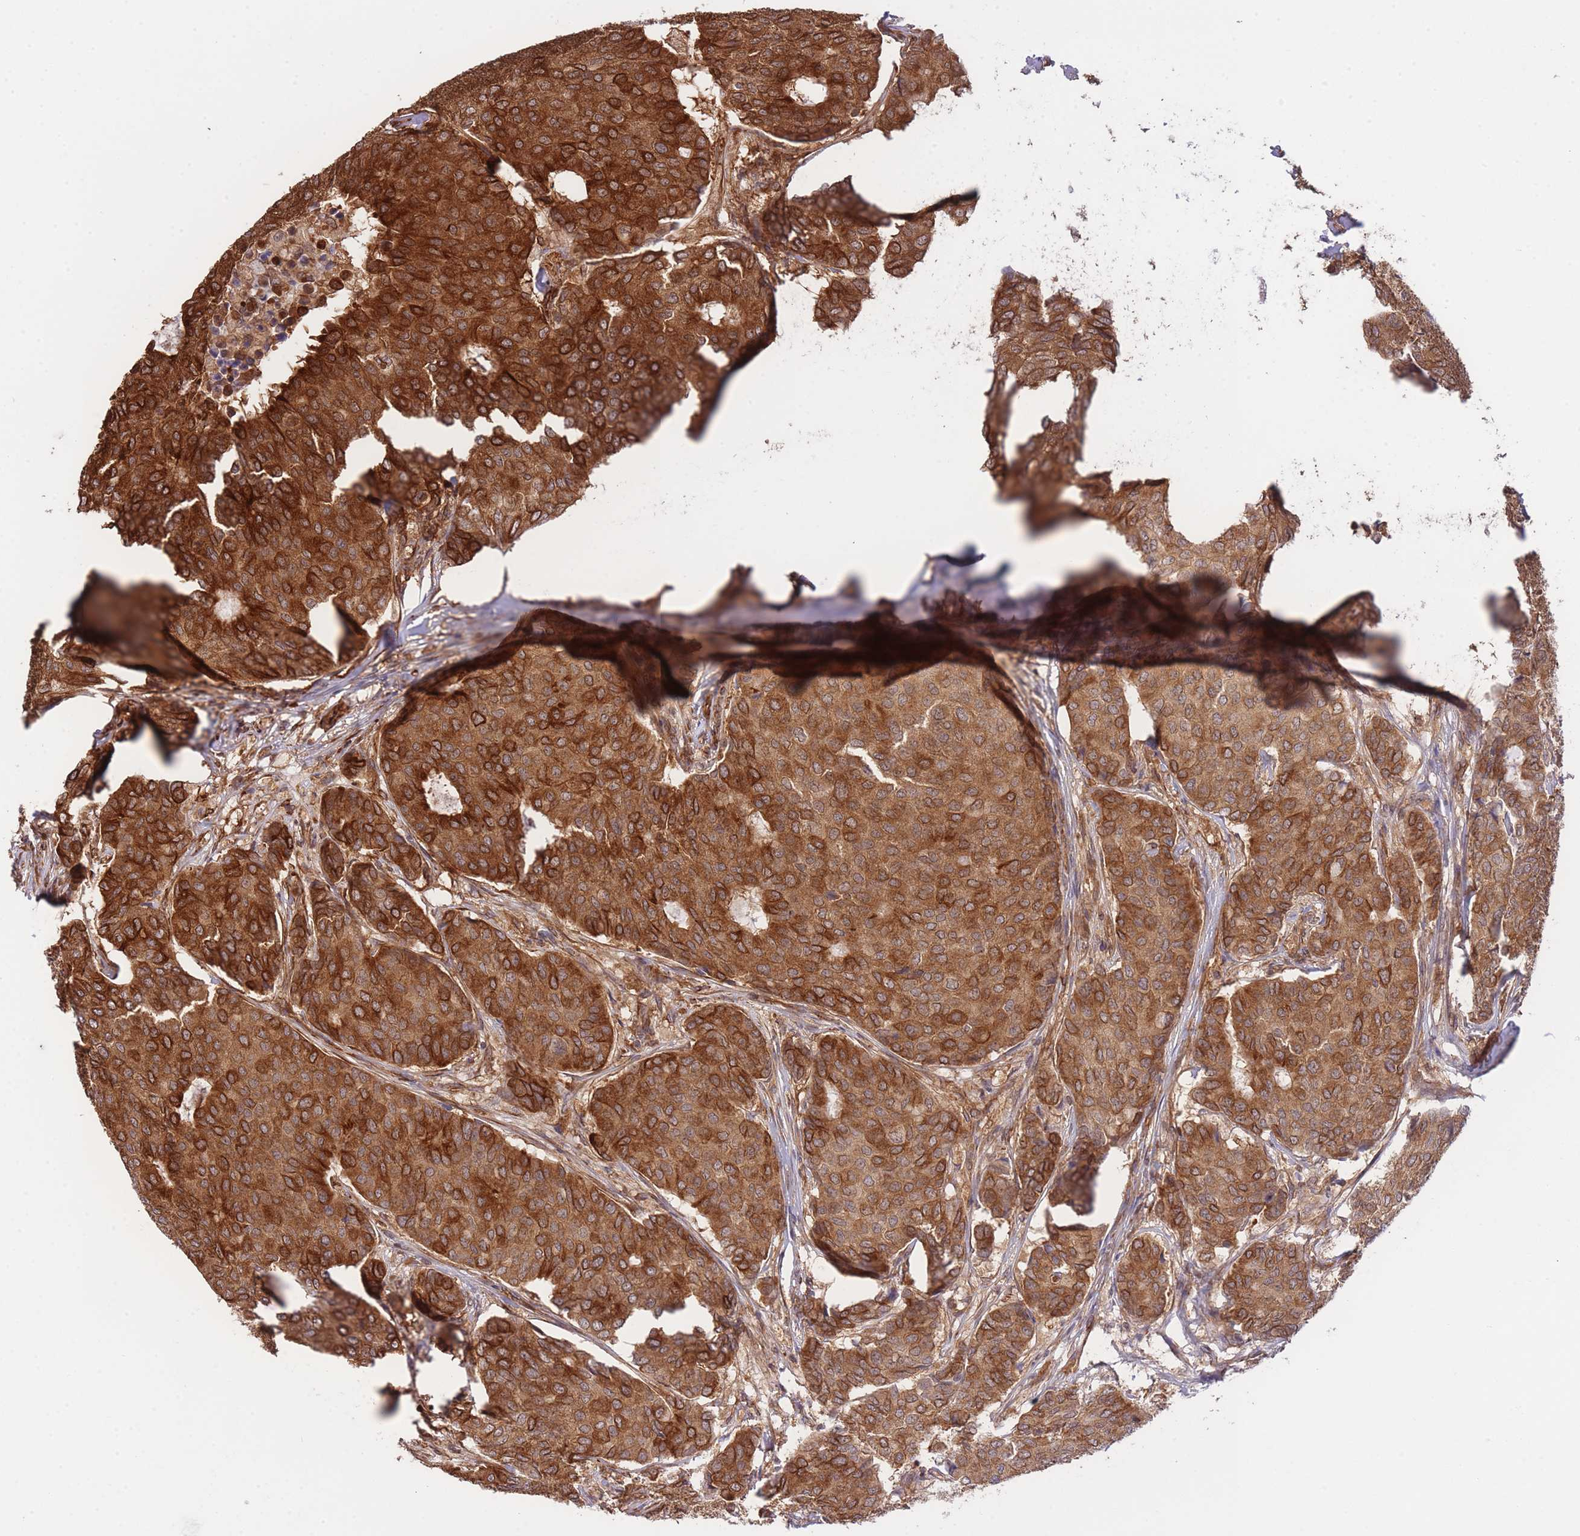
{"staining": {"intensity": "strong", "quantity": ">75%", "location": "cytoplasmic/membranous"}, "tissue": "breast cancer", "cell_type": "Tumor cells", "image_type": "cancer", "snomed": [{"axis": "morphology", "description": "Duct carcinoma"}, {"axis": "topography", "description": "Breast"}], "caption": "This is an image of immunohistochemistry (IHC) staining of breast cancer (intraductal carcinoma), which shows strong expression in the cytoplasmic/membranous of tumor cells.", "gene": "EXOSC8", "patient": {"sex": "female", "age": 75}}